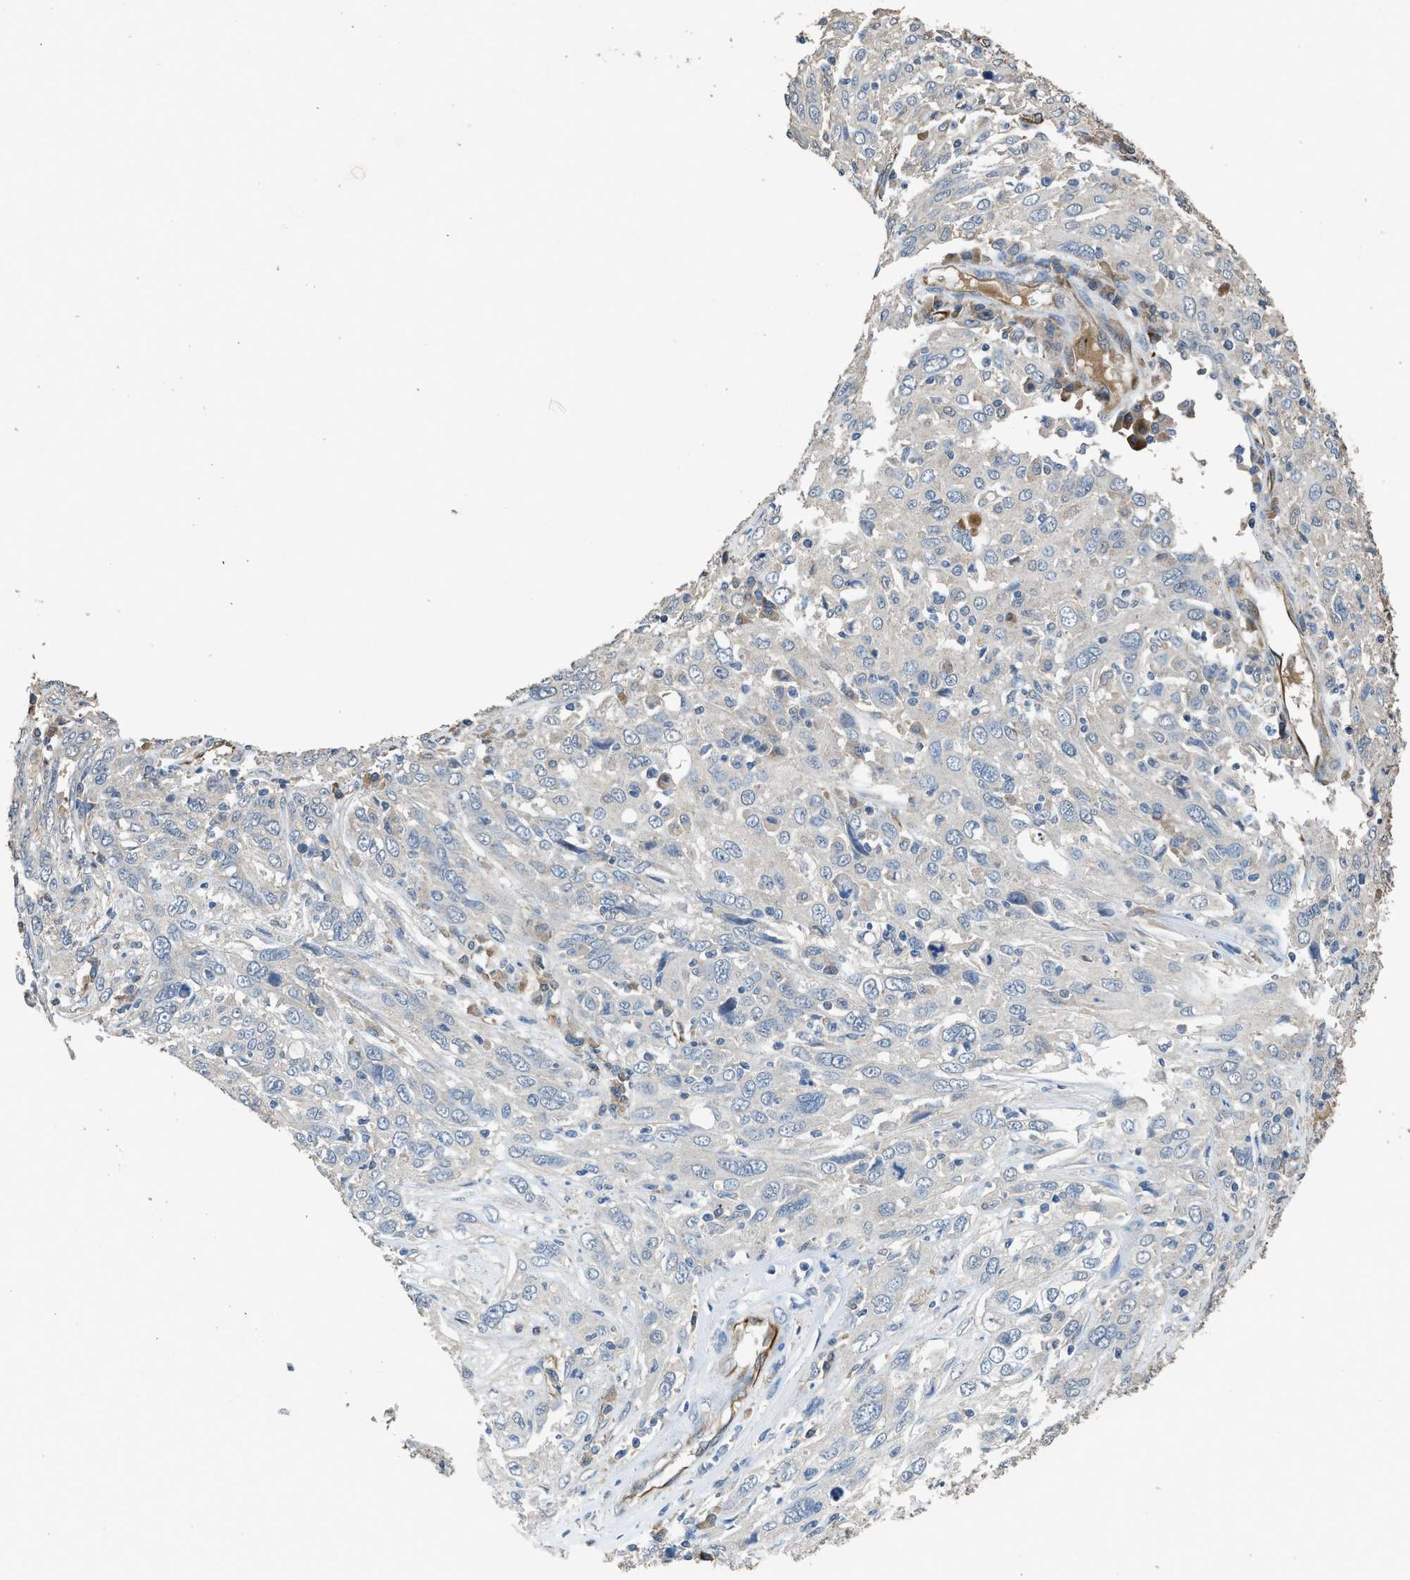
{"staining": {"intensity": "negative", "quantity": "none", "location": "none"}, "tissue": "cervical cancer", "cell_type": "Tumor cells", "image_type": "cancer", "snomed": [{"axis": "morphology", "description": "Squamous cell carcinoma, NOS"}, {"axis": "topography", "description": "Cervix"}], "caption": "Human cervical cancer stained for a protein using immunohistochemistry (IHC) demonstrates no expression in tumor cells.", "gene": "SYNM", "patient": {"sex": "female", "age": 46}}